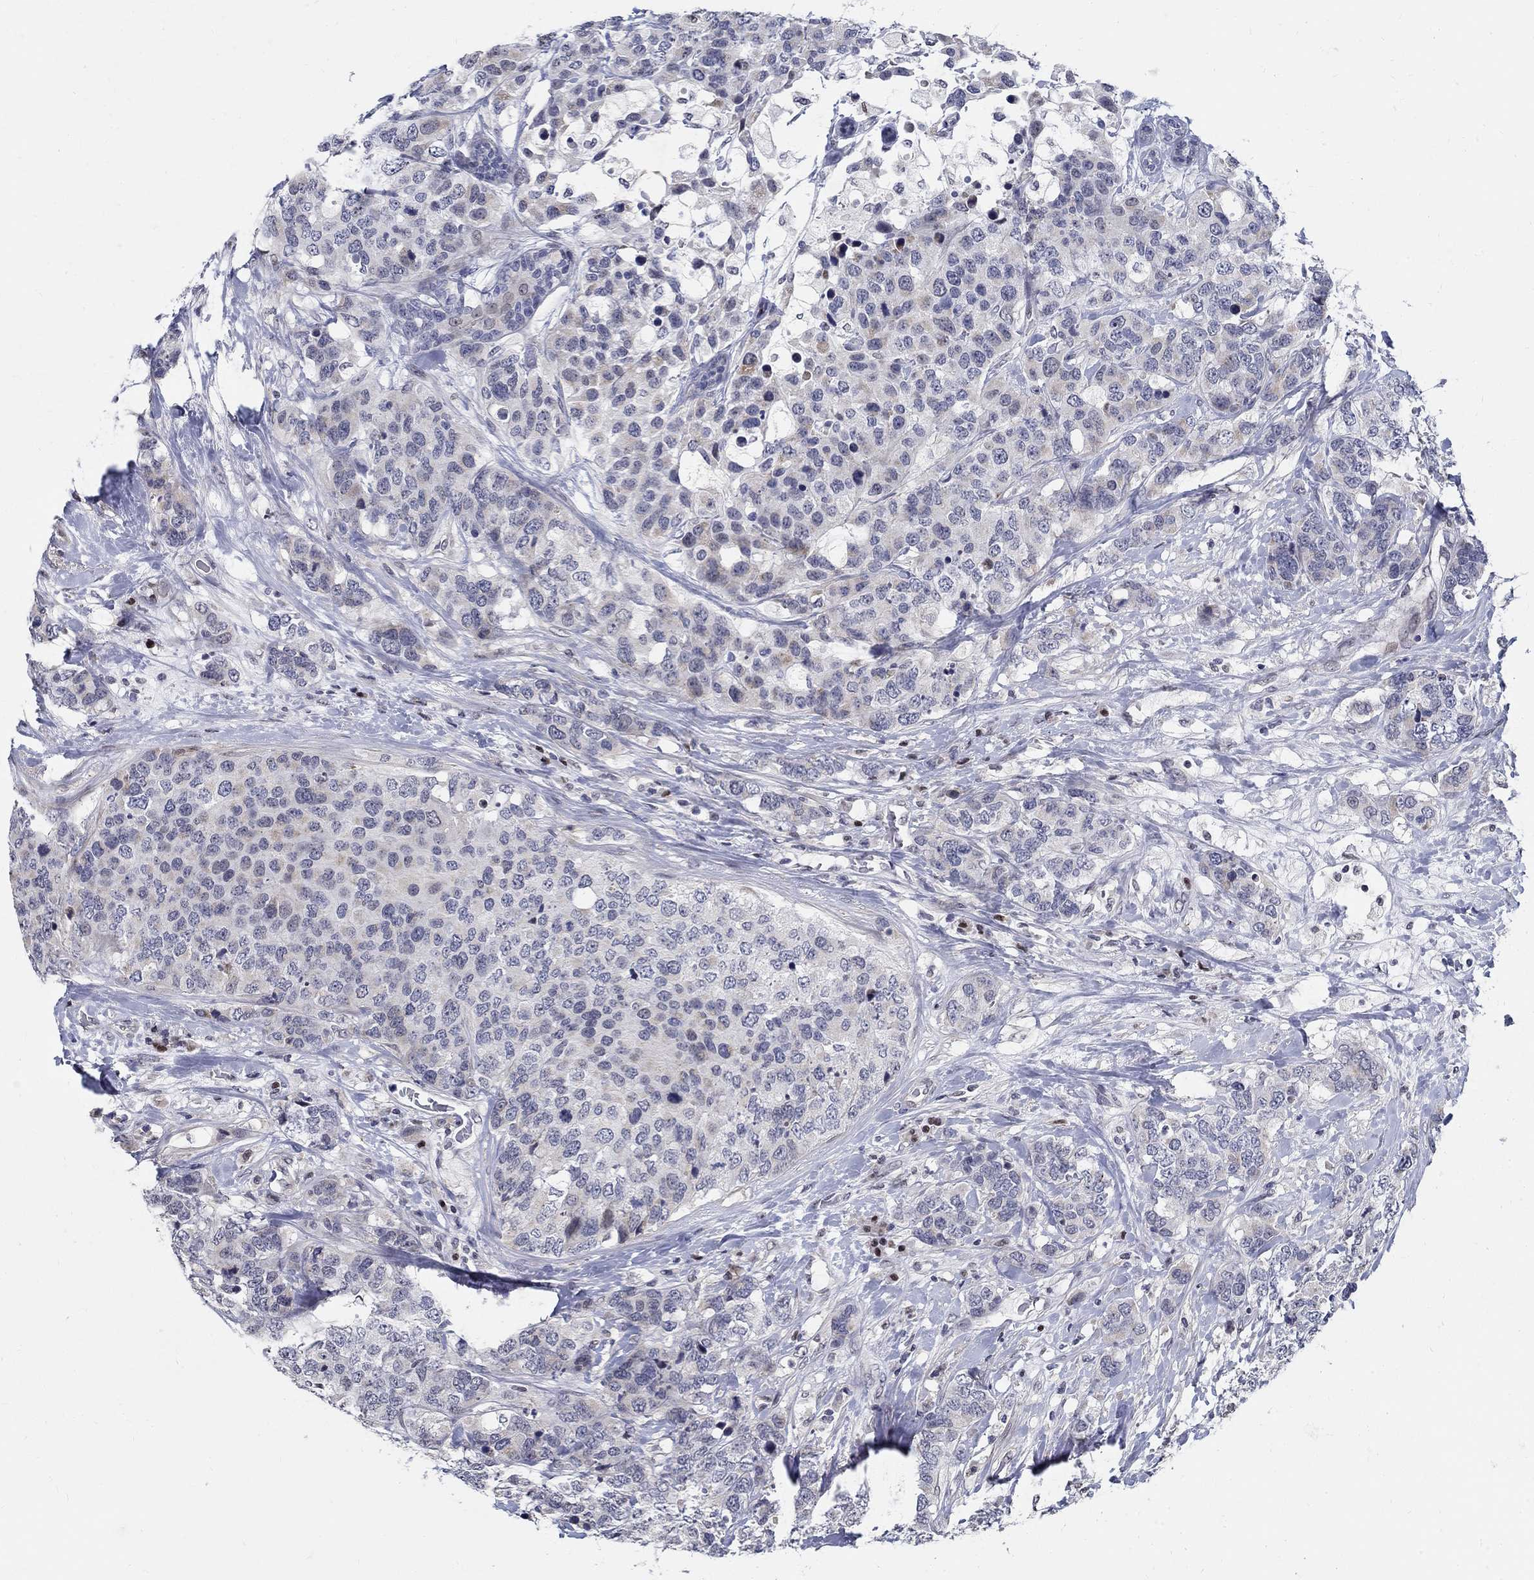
{"staining": {"intensity": "negative", "quantity": "none", "location": "none"}, "tissue": "breast cancer", "cell_type": "Tumor cells", "image_type": "cancer", "snomed": [{"axis": "morphology", "description": "Lobular carcinoma"}, {"axis": "topography", "description": "Breast"}], "caption": "There is no significant positivity in tumor cells of breast cancer. (Immunohistochemistry (ihc), brightfield microscopy, high magnification).", "gene": "C16orf46", "patient": {"sex": "female", "age": 59}}